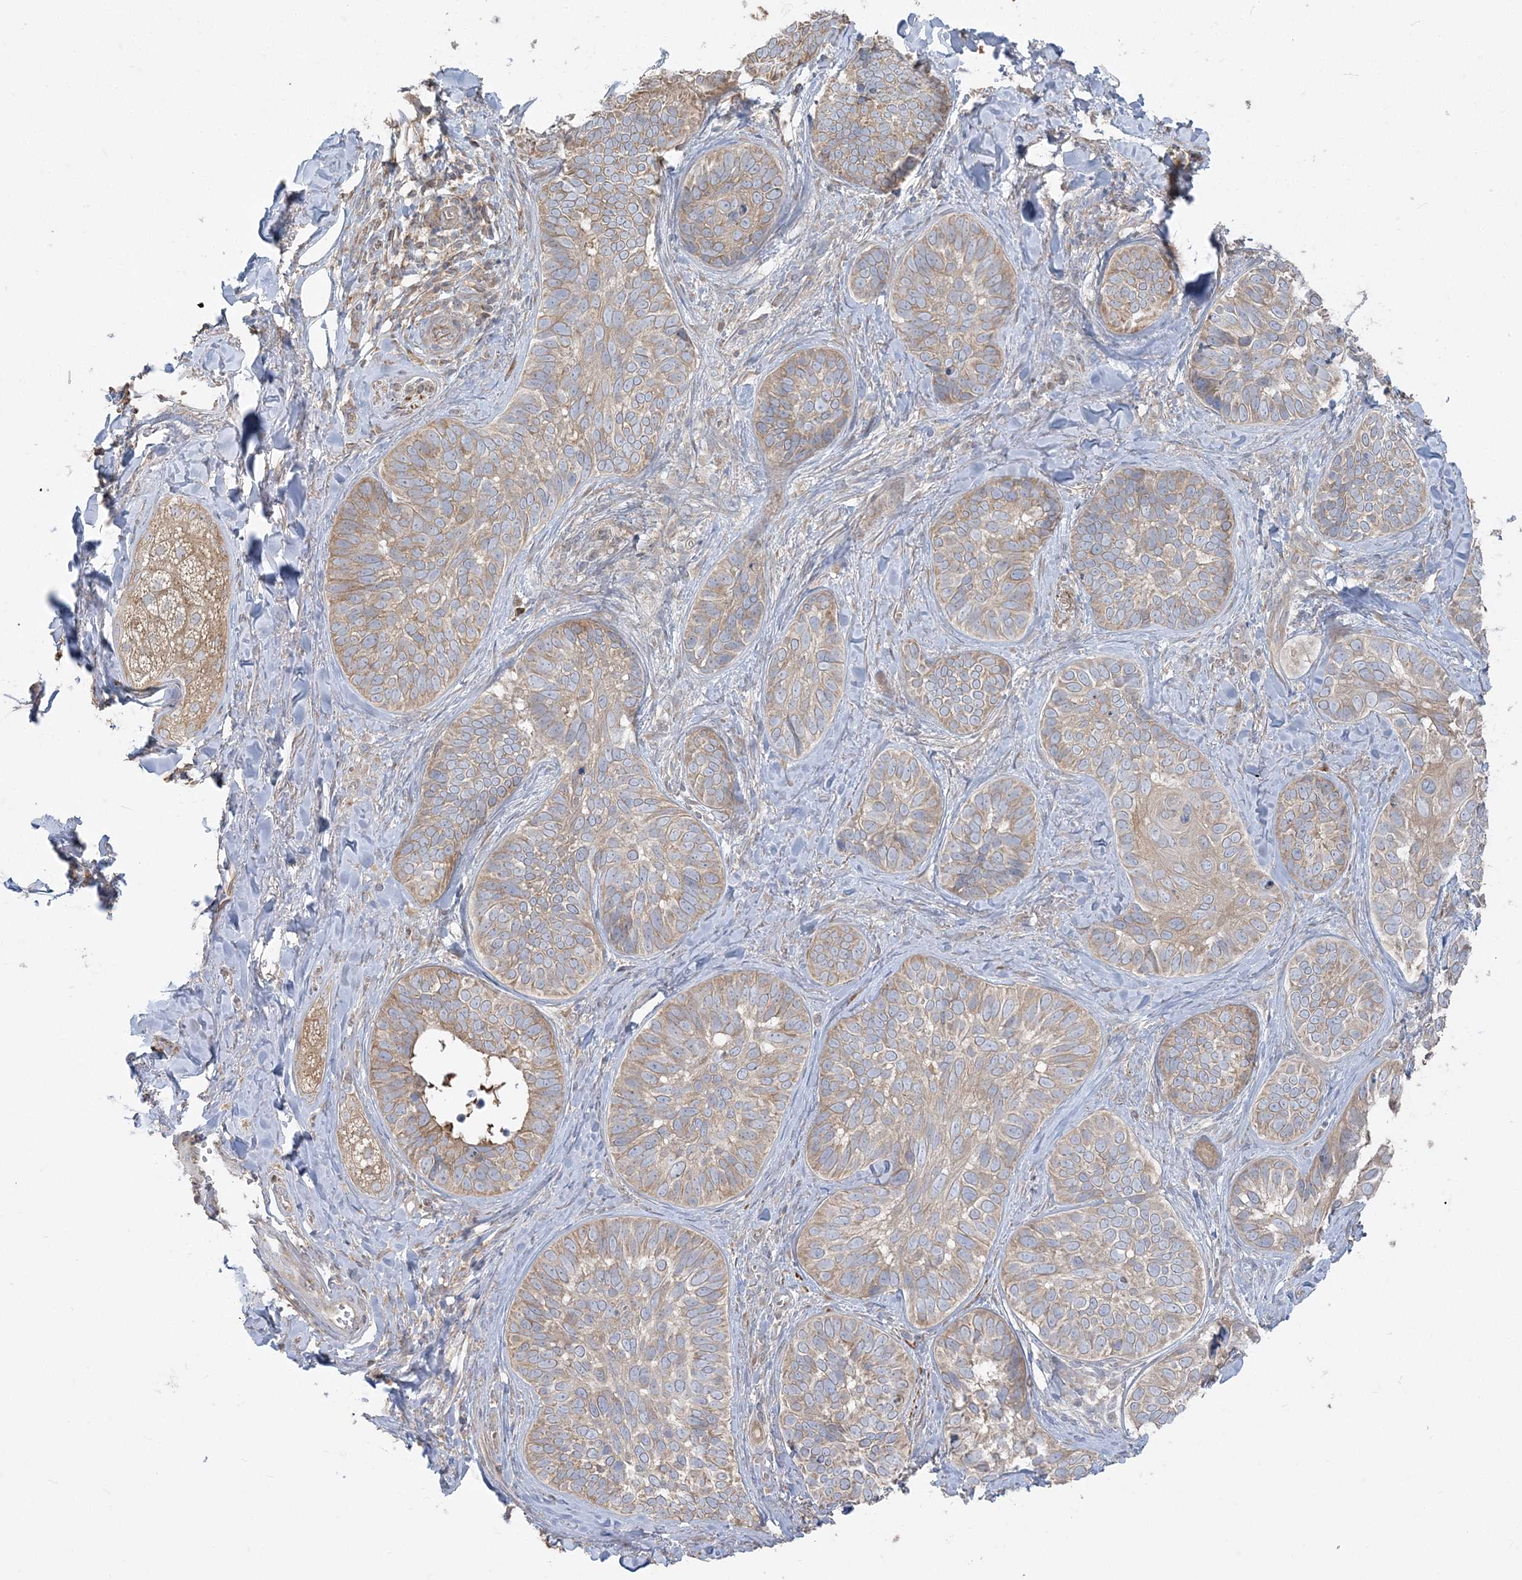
{"staining": {"intensity": "moderate", "quantity": ">75%", "location": "cytoplasmic/membranous"}, "tissue": "skin cancer", "cell_type": "Tumor cells", "image_type": "cancer", "snomed": [{"axis": "morphology", "description": "Basal cell carcinoma"}, {"axis": "topography", "description": "Skin"}], "caption": "Tumor cells show medium levels of moderate cytoplasmic/membranous staining in about >75% of cells in skin cancer. Using DAB (brown) and hematoxylin (blue) stains, captured at high magnification using brightfield microscopy.", "gene": "ZC3H6", "patient": {"sex": "male", "age": 62}}